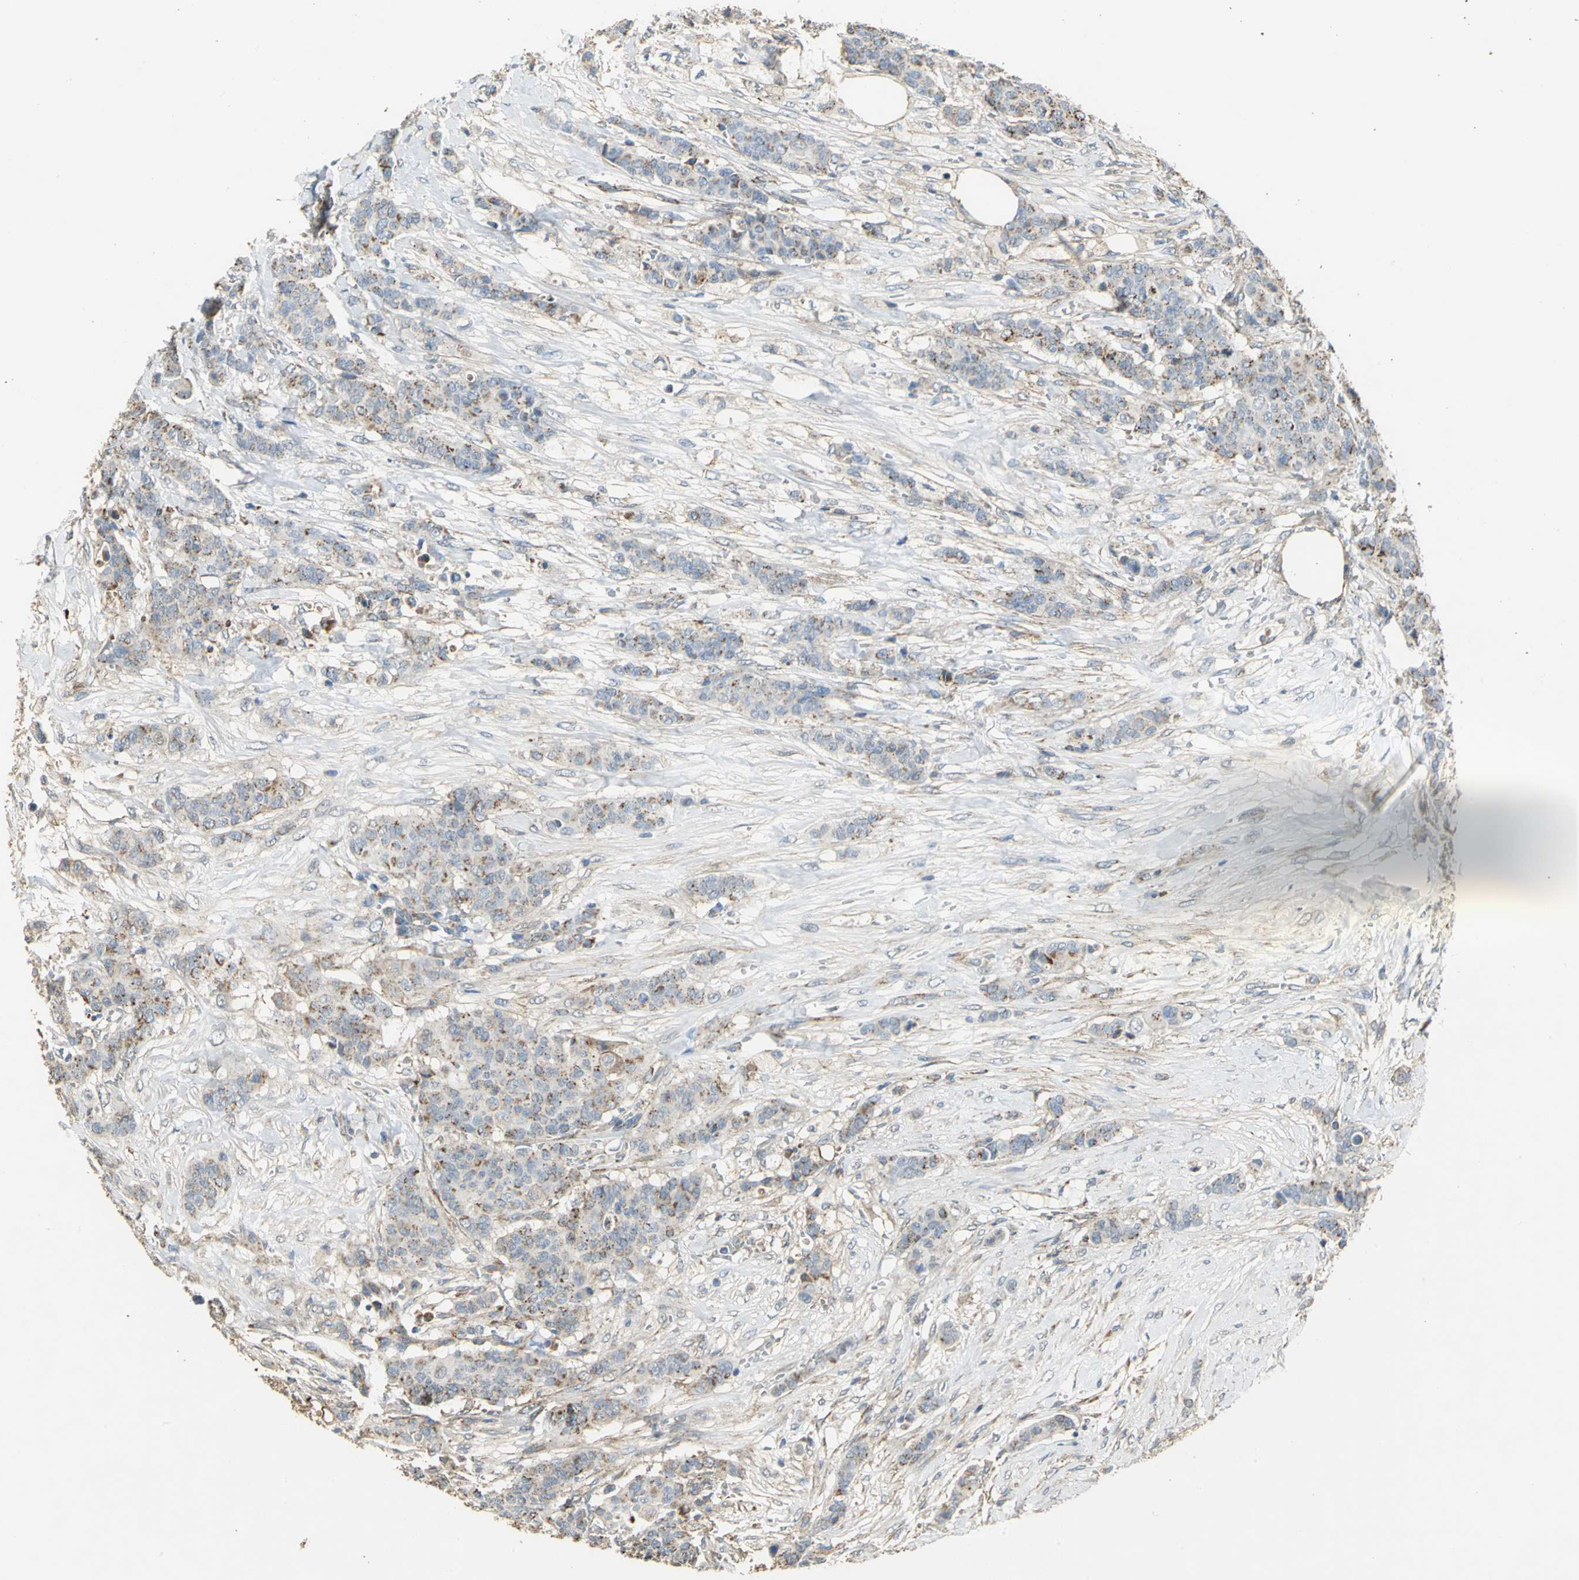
{"staining": {"intensity": "moderate", "quantity": "25%-75%", "location": "cytoplasmic/membranous"}, "tissue": "breast cancer", "cell_type": "Tumor cells", "image_type": "cancer", "snomed": [{"axis": "morphology", "description": "Duct carcinoma"}, {"axis": "topography", "description": "Breast"}], "caption": "Immunohistochemical staining of breast cancer (intraductal carcinoma) shows moderate cytoplasmic/membranous protein expression in approximately 25%-75% of tumor cells.", "gene": "NDUFB5", "patient": {"sex": "female", "age": 40}}